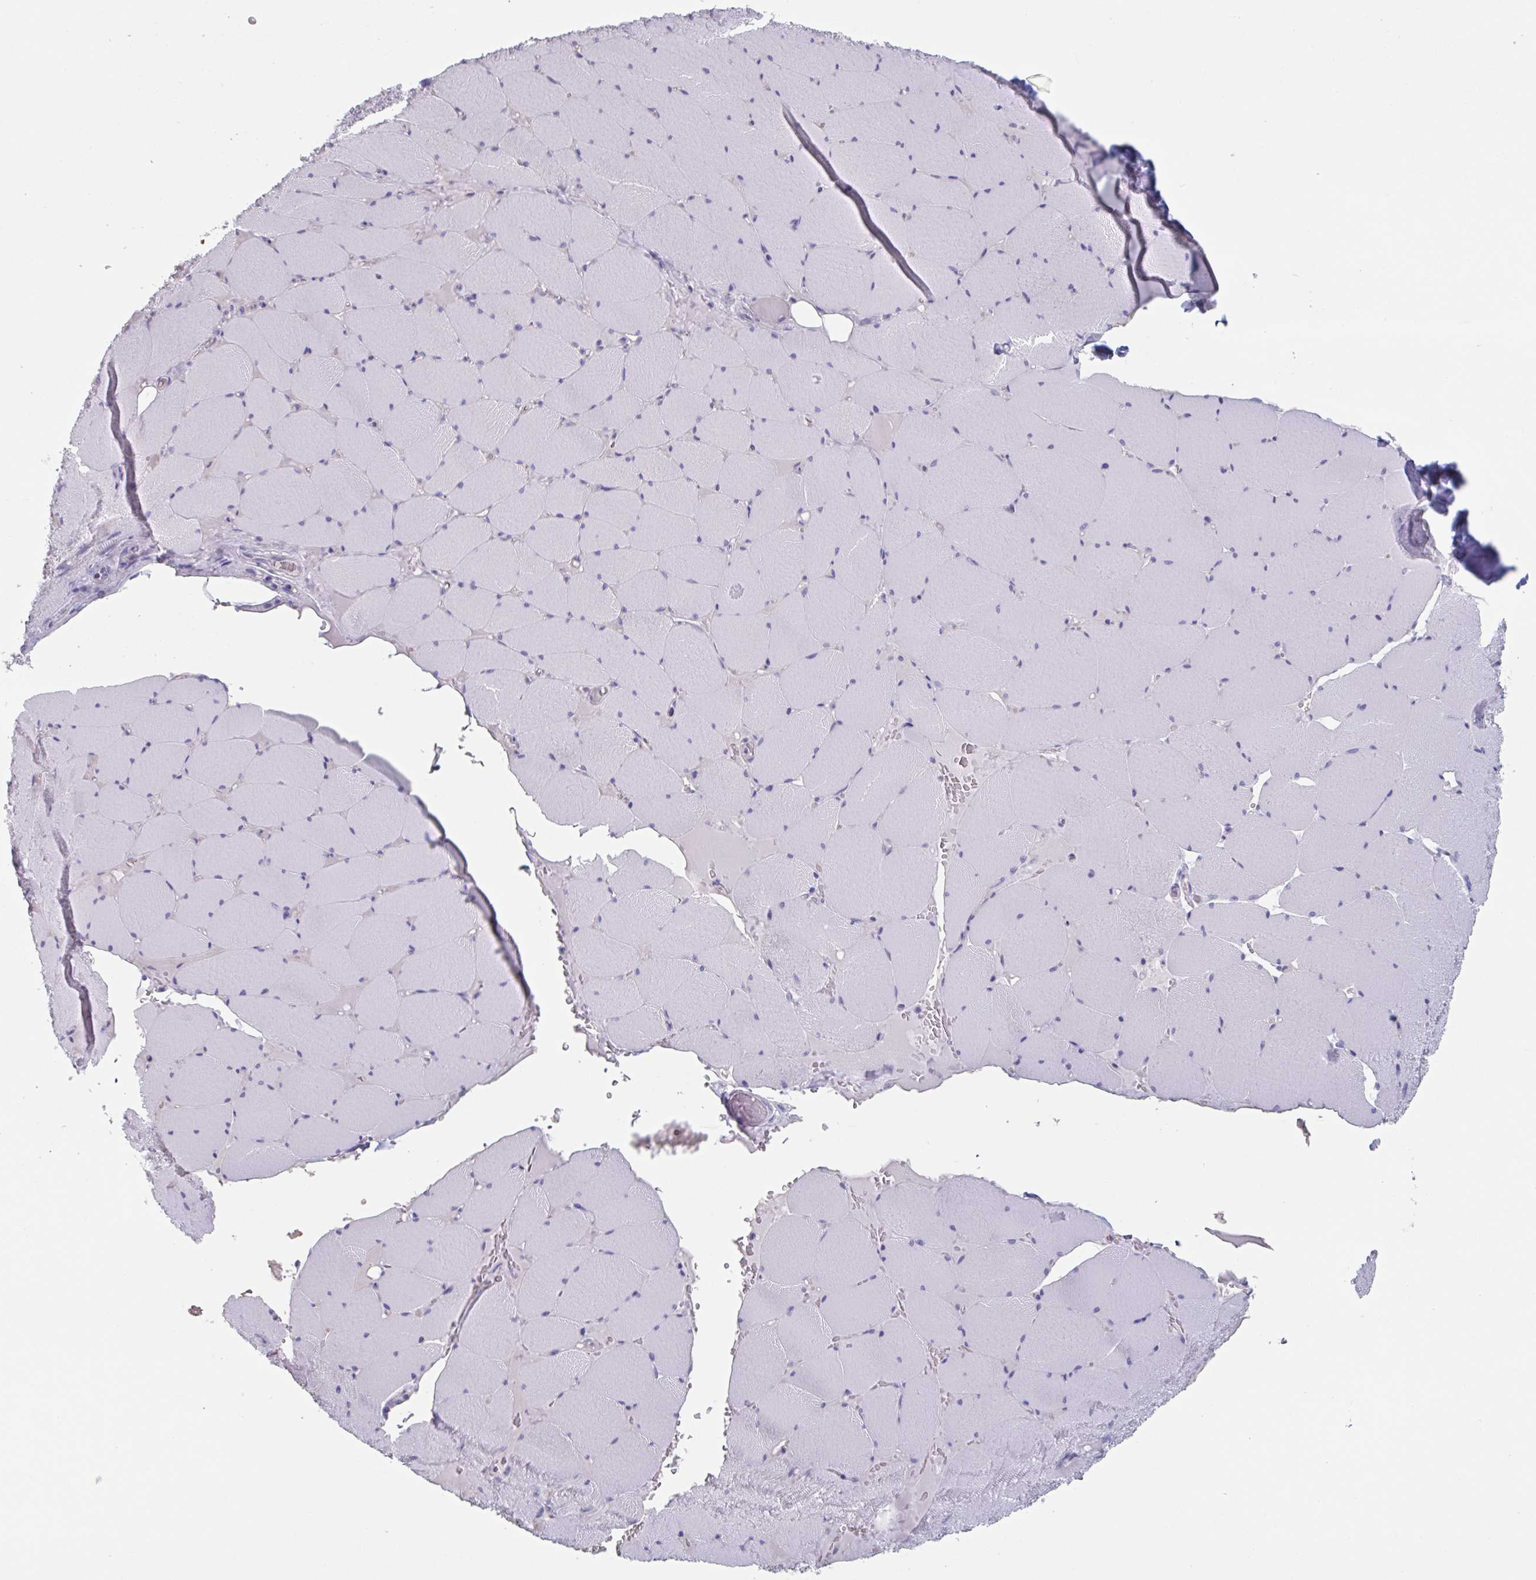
{"staining": {"intensity": "negative", "quantity": "none", "location": "none"}, "tissue": "skeletal muscle", "cell_type": "Myocytes", "image_type": "normal", "snomed": [{"axis": "morphology", "description": "Normal tissue, NOS"}, {"axis": "topography", "description": "Skeletal muscle"}, {"axis": "topography", "description": "Head-Neck"}], "caption": "This image is of unremarkable skeletal muscle stained with immunohistochemistry (IHC) to label a protein in brown with the nuclei are counter-stained blue. There is no staining in myocytes. The staining is performed using DAB (3,3'-diaminobenzidine) brown chromogen with nuclei counter-stained in using hematoxylin.", "gene": "HSD11B2", "patient": {"sex": "male", "age": 66}}